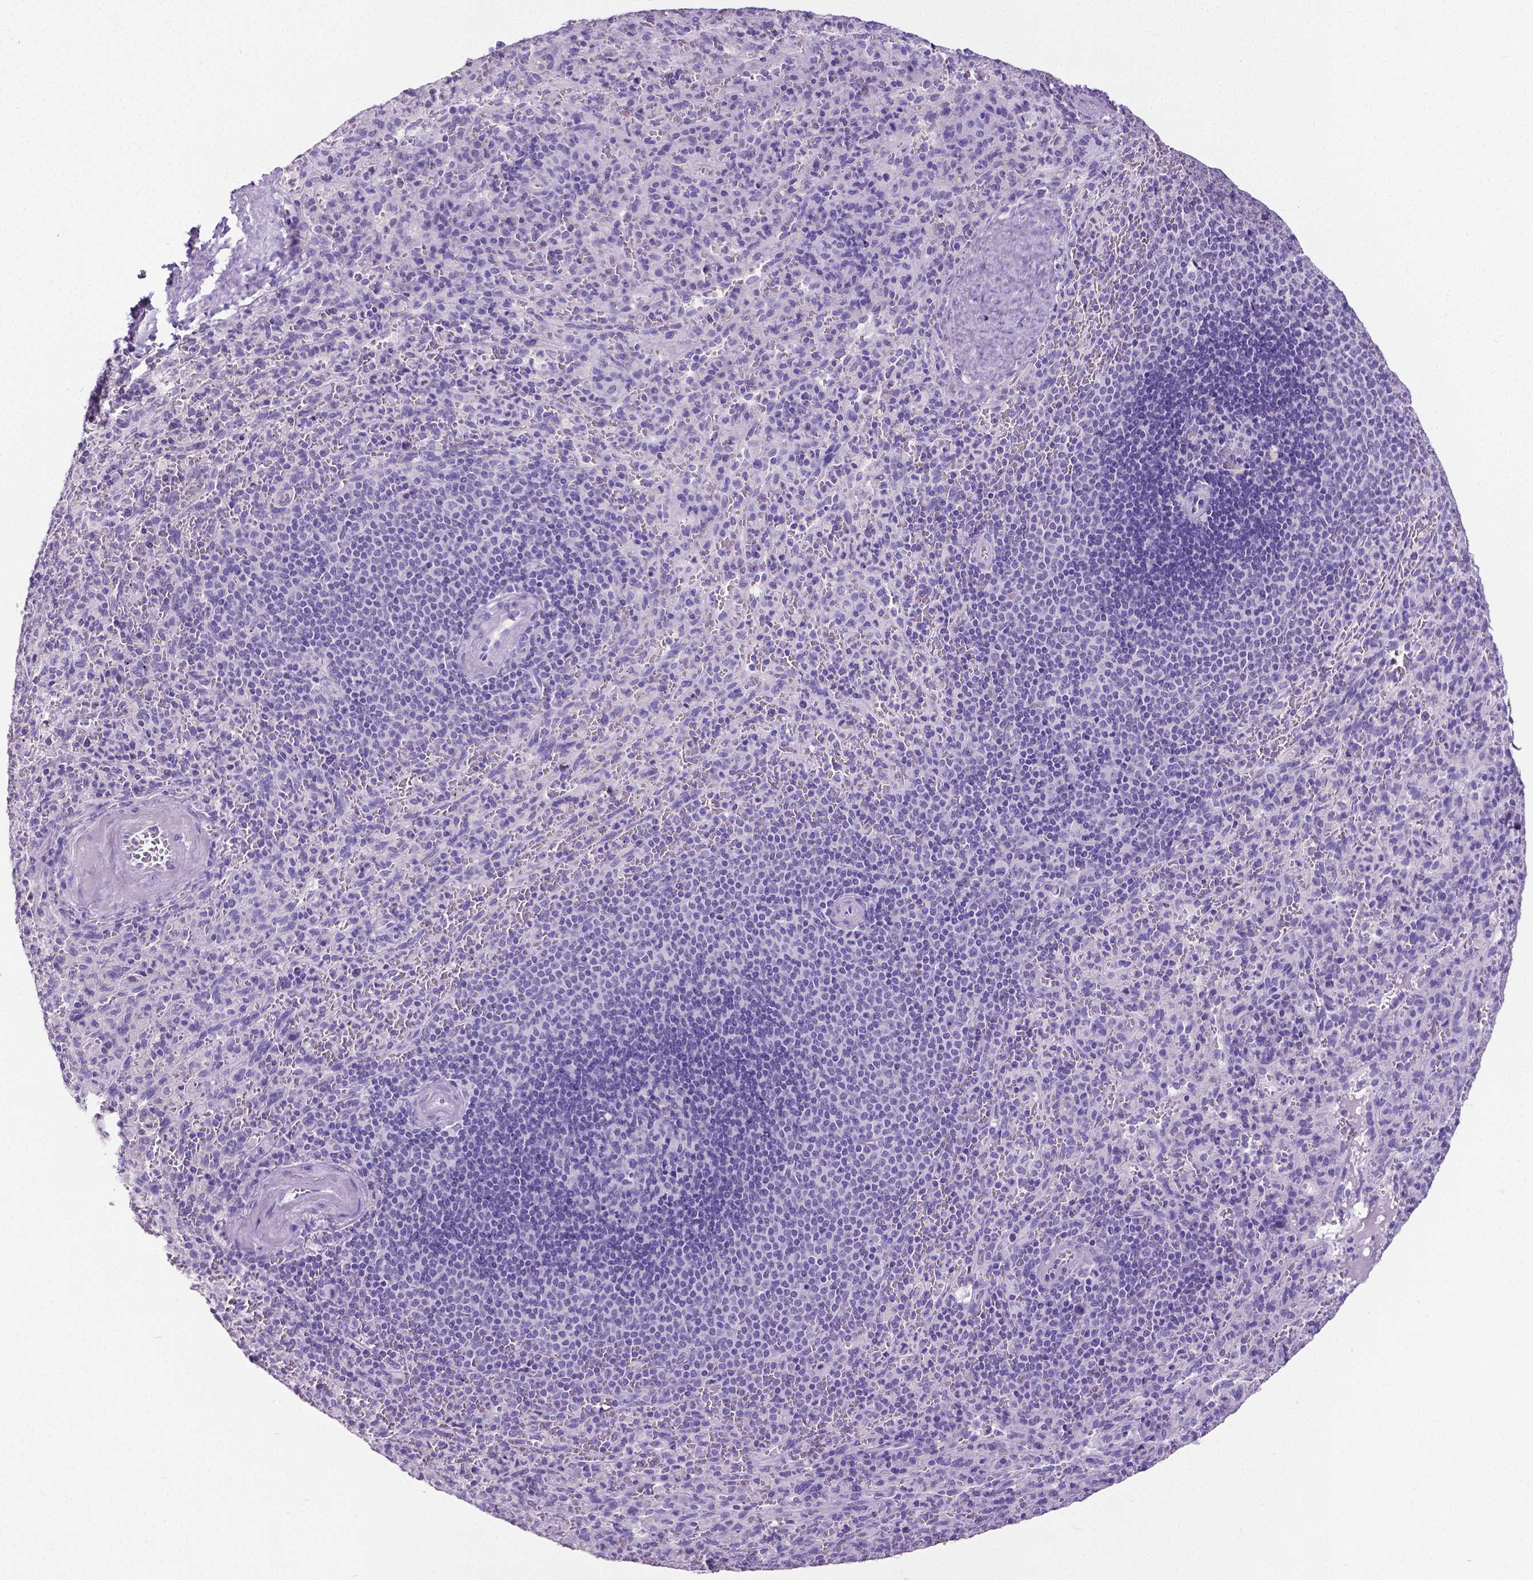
{"staining": {"intensity": "negative", "quantity": "none", "location": "none"}, "tissue": "spleen", "cell_type": "Cells in red pulp", "image_type": "normal", "snomed": [{"axis": "morphology", "description": "Normal tissue, NOS"}, {"axis": "topography", "description": "Spleen"}], "caption": "IHC of unremarkable spleen demonstrates no expression in cells in red pulp.", "gene": "SATB2", "patient": {"sex": "male", "age": 57}}